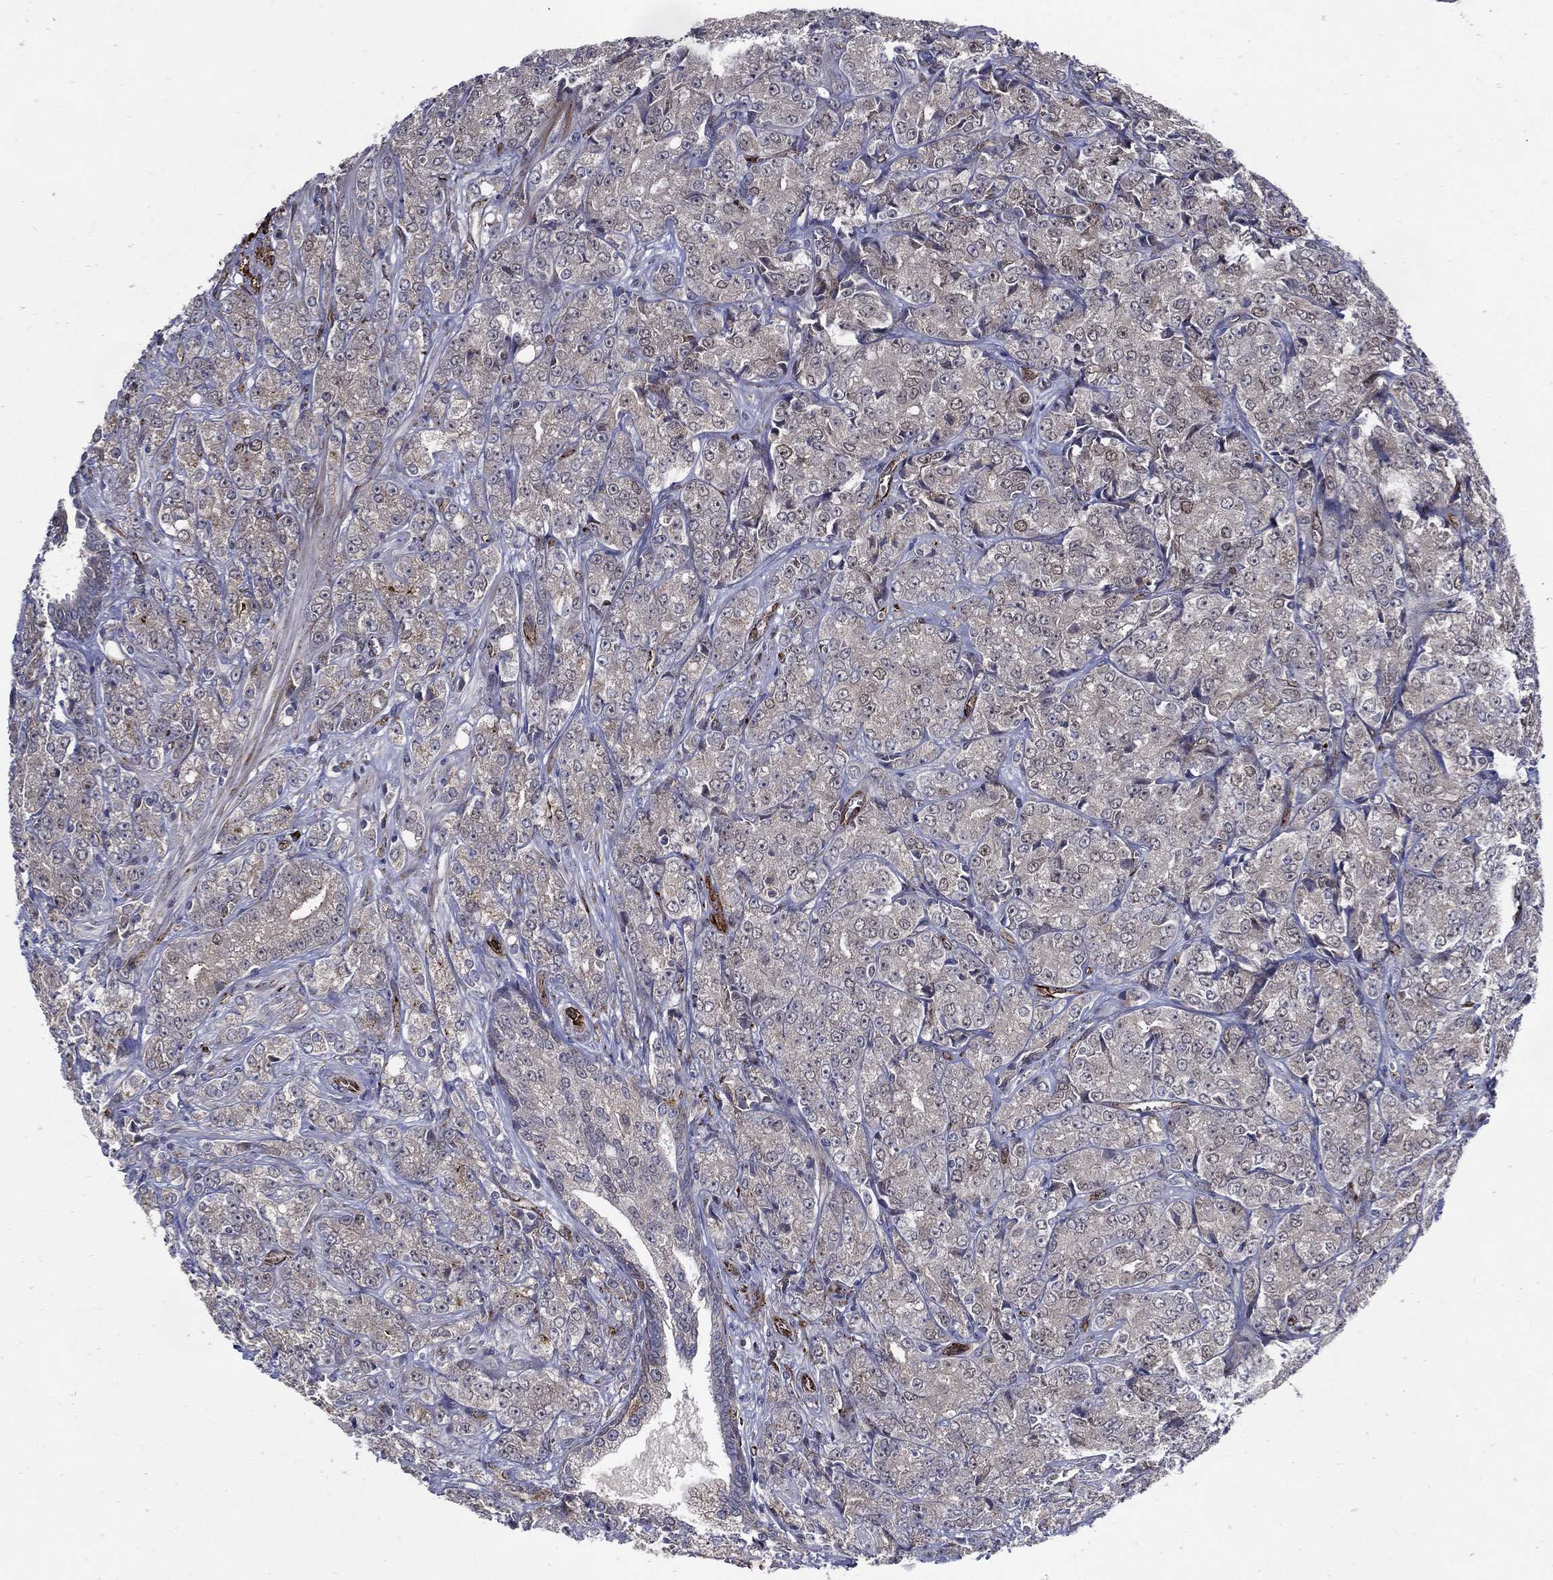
{"staining": {"intensity": "negative", "quantity": "none", "location": "none"}, "tissue": "prostate cancer", "cell_type": "Tumor cells", "image_type": "cancer", "snomed": [{"axis": "morphology", "description": "Adenocarcinoma, NOS"}, {"axis": "topography", "description": "Prostate and seminal vesicle, NOS"}, {"axis": "topography", "description": "Prostate"}], "caption": "This is an IHC image of human prostate cancer (adenocarcinoma). There is no positivity in tumor cells.", "gene": "ARHGAP11A", "patient": {"sex": "male", "age": 68}}